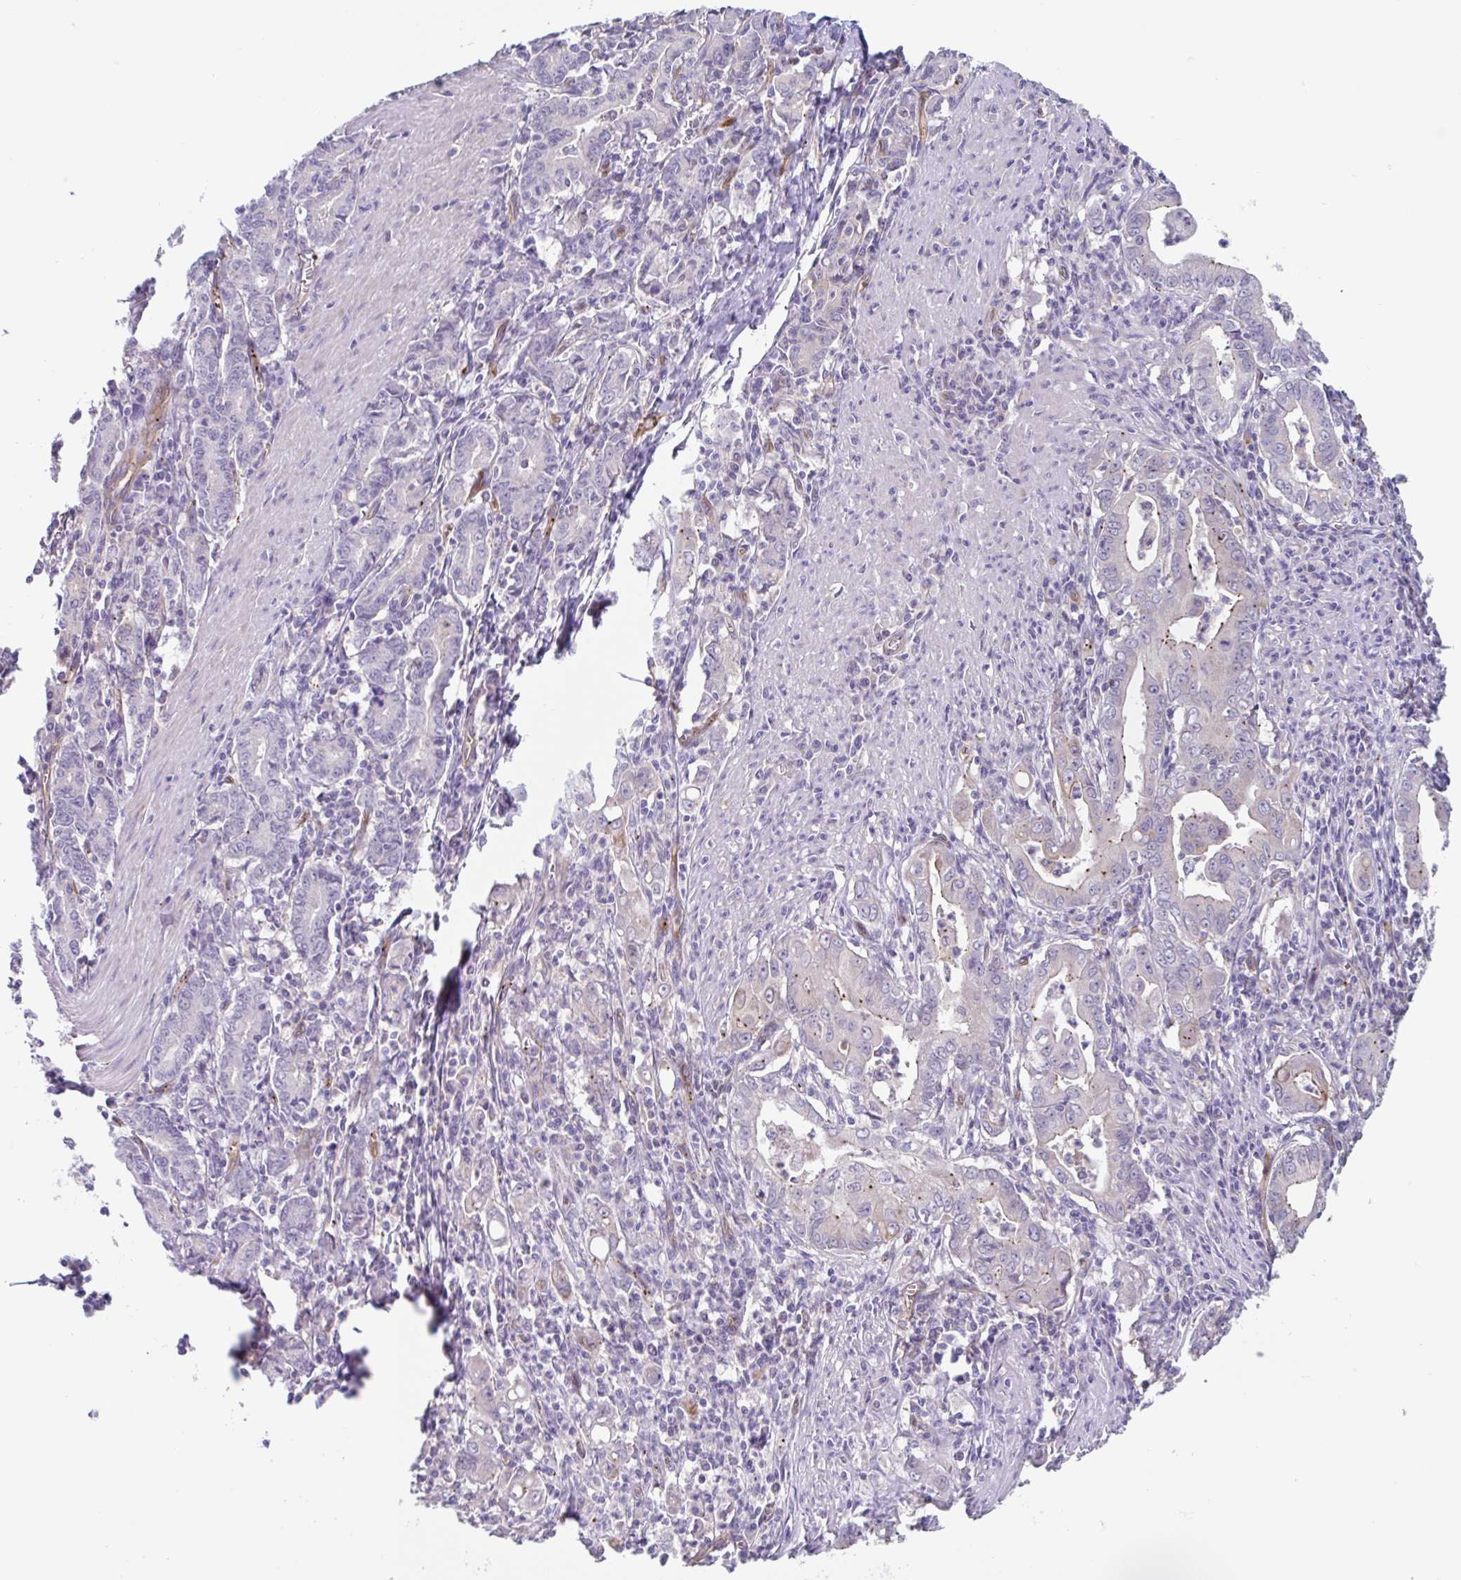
{"staining": {"intensity": "negative", "quantity": "none", "location": "none"}, "tissue": "stomach cancer", "cell_type": "Tumor cells", "image_type": "cancer", "snomed": [{"axis": "morphology", "description": "Adenocarcinoma, NOS"}, {"axis": "topography", "description": "Stomach, upper"}], "caption": "Immunohistochemistry (IHC) histopathology image of neoplastic tissue: stomach adenocarcinoma stained with DAB reveals no significant protein staining in tumor cells.", "gene": "EHD4", "patient": {"sex": "female", "age": 79}}